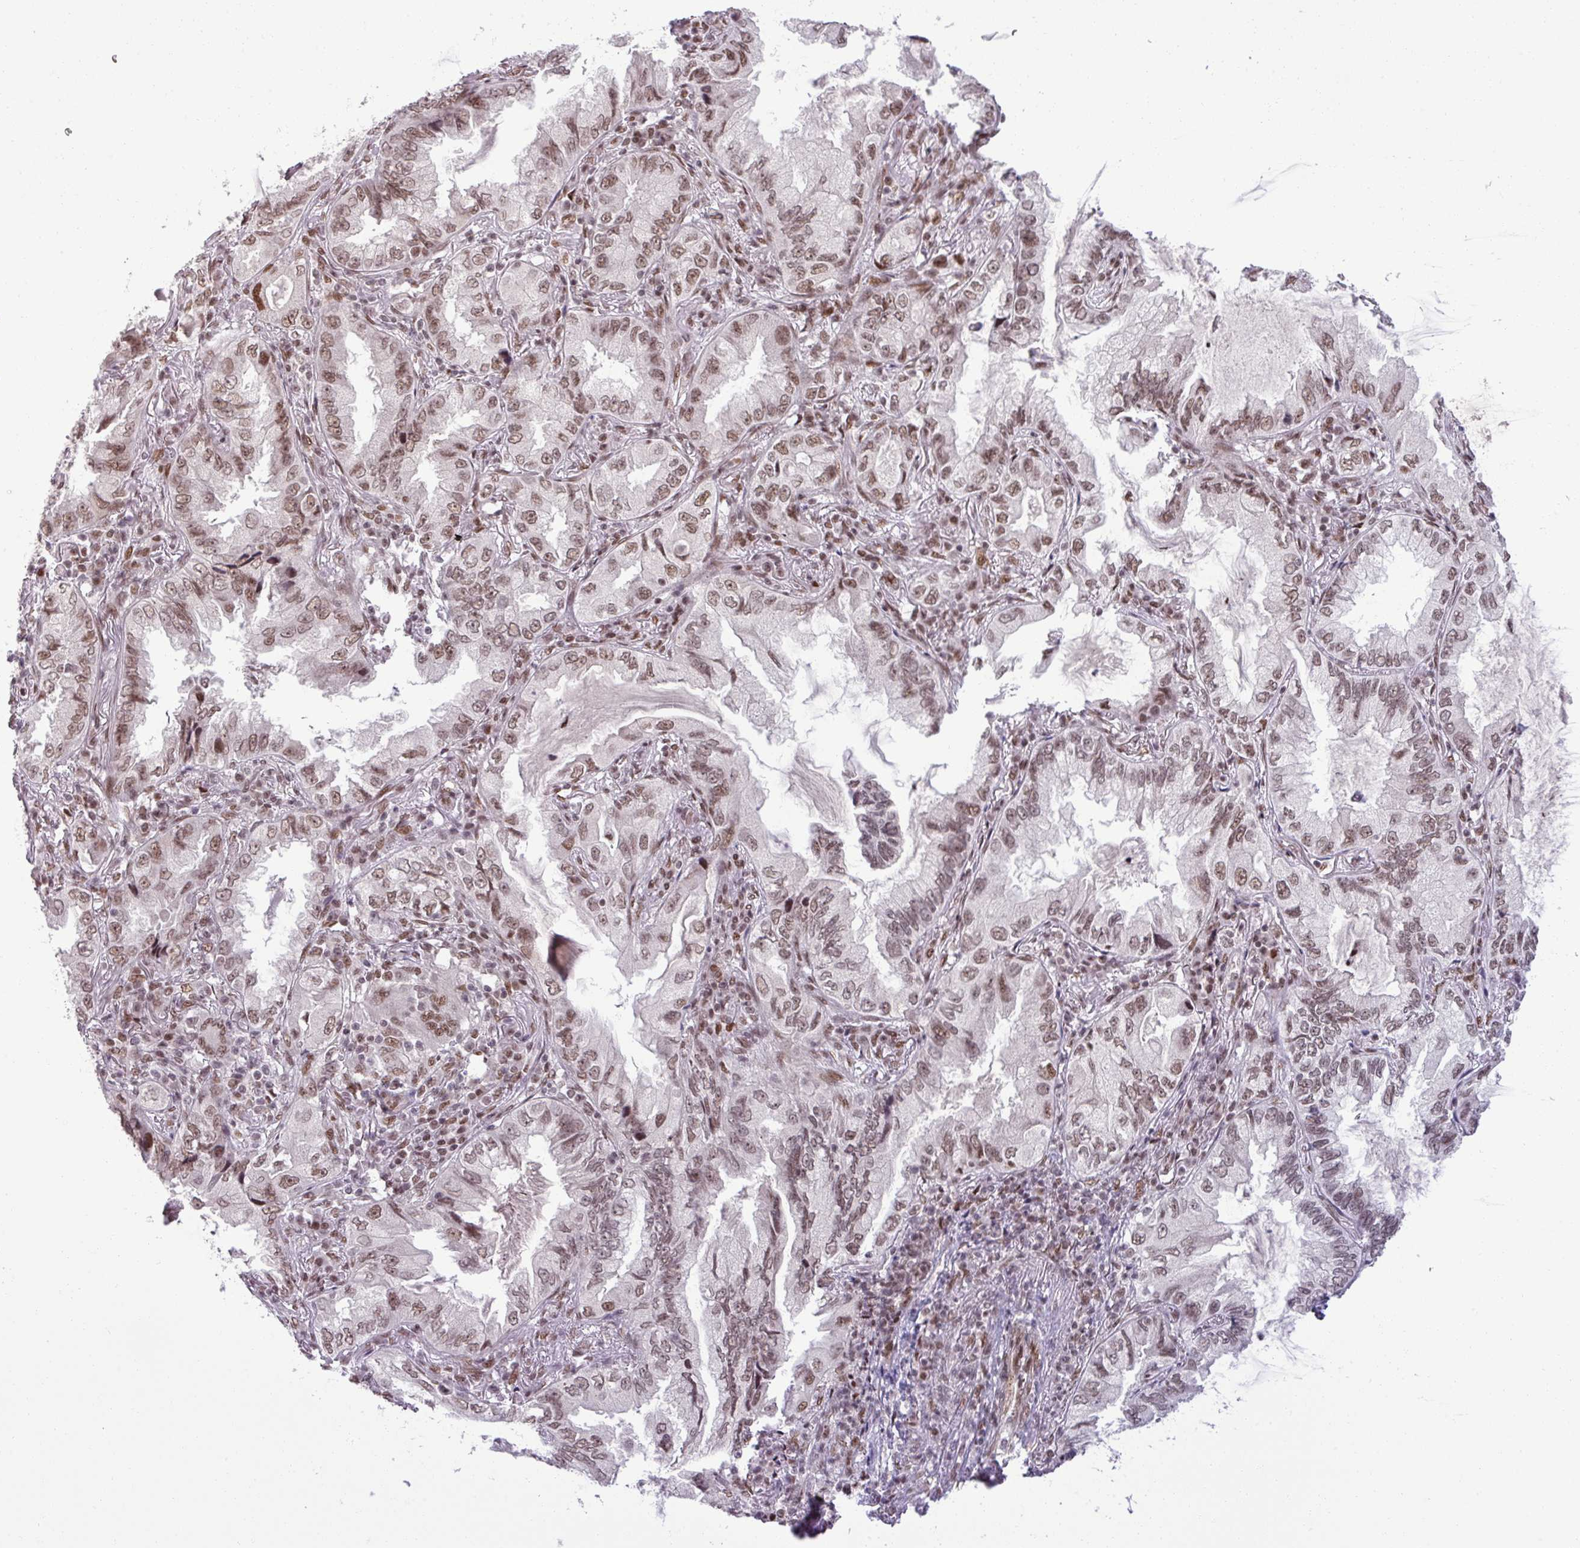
{"staining": {"intensity": "moderate", "quantity": ">75%", "location": "nuclear"}, "tissue": "lung cancer", "cell_type": "Tumor cells", "image_type": "cancer", "snomed": [{"axis": "morphology", "description": "Adenocarcinoma, NOS"}, {"axis": "topography", "description": "Lung"}], "caption": "Brown immunohistochemical staining in lung adenocarcinoma shows moderate nuclear positivity in approximately >75% of tumor cells.", "gene": "PTPN20", "patient": {"sex": "female", "age": 69}}